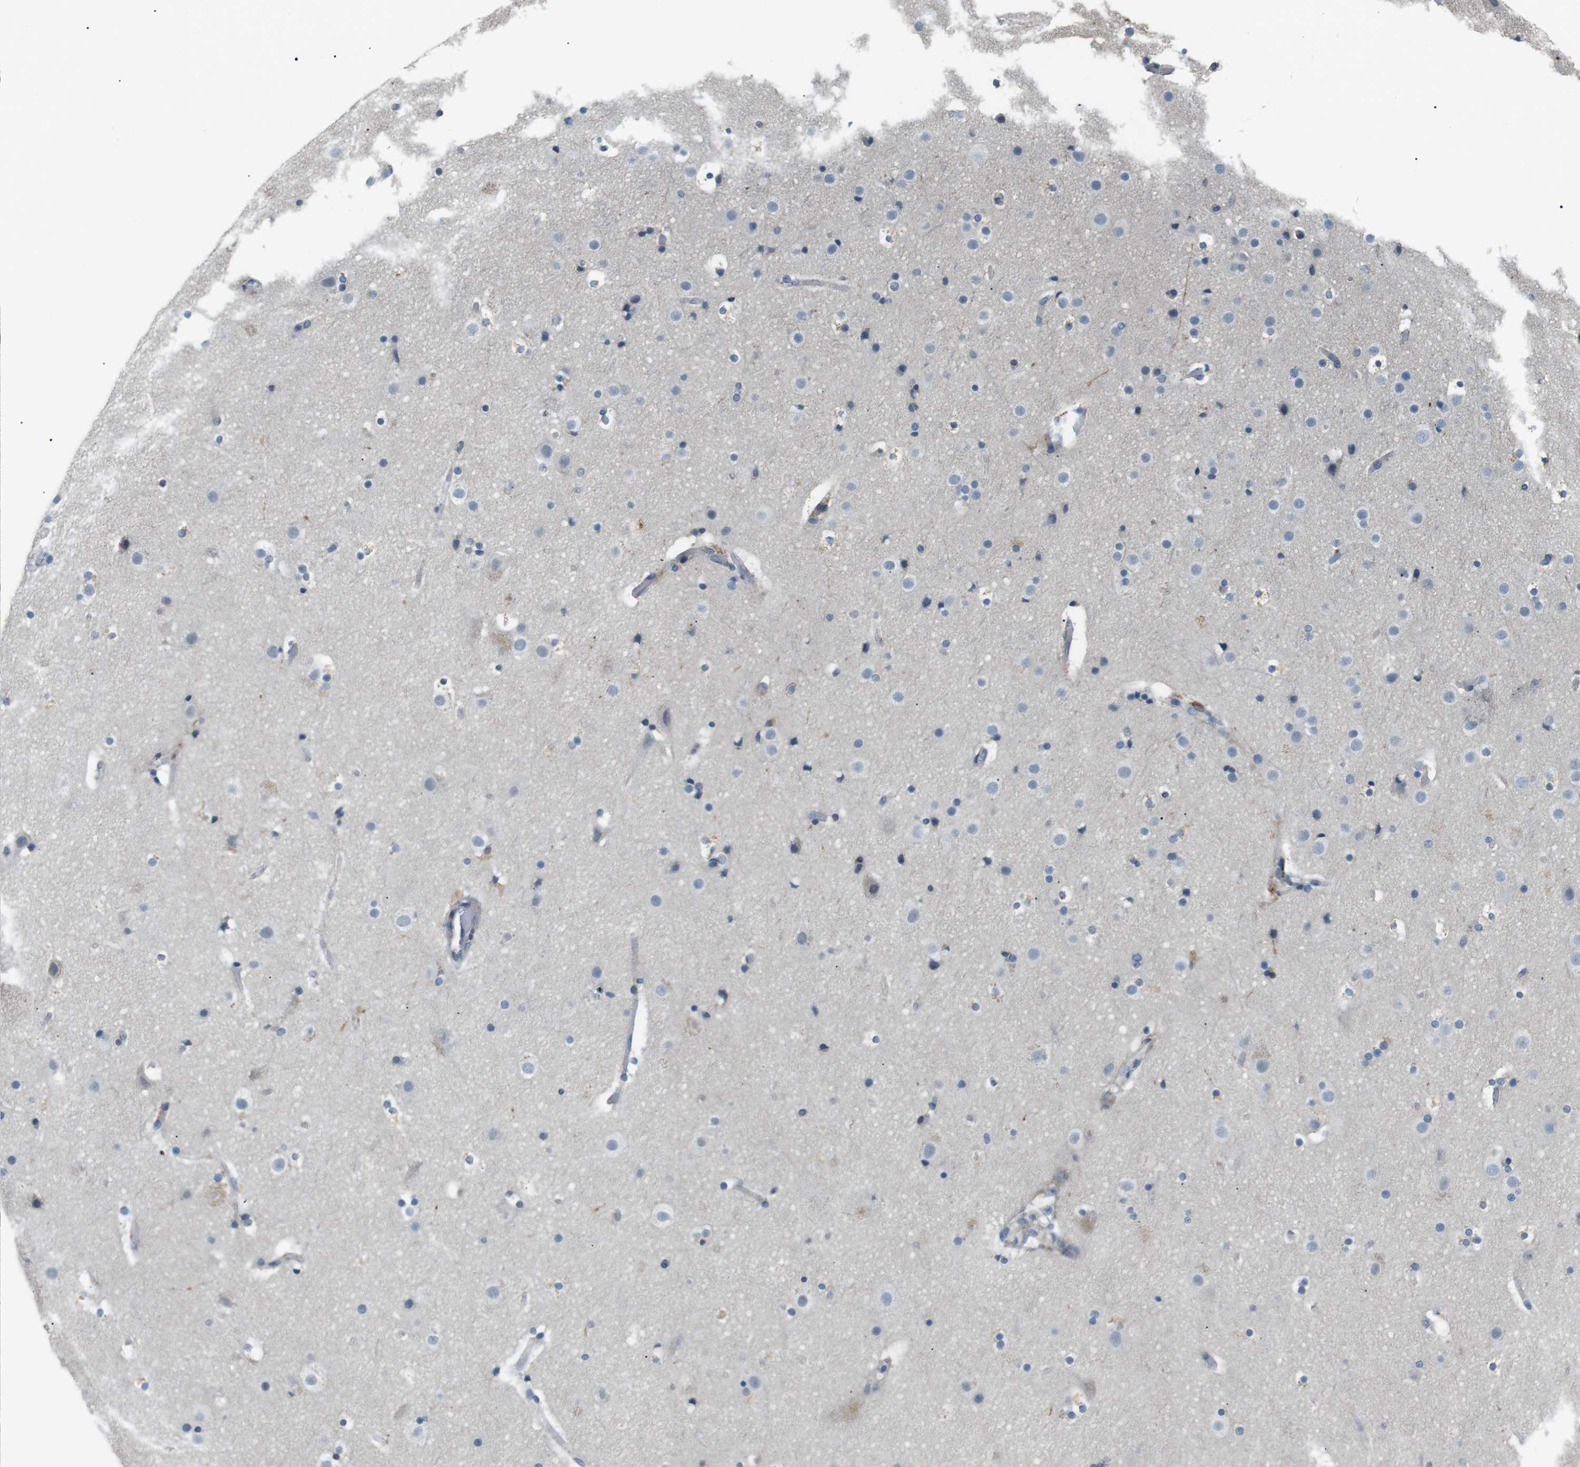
{"staining": {"intensity": "moderate", "quantity": "25%-75%", "location": "cytoplasmic/membranous"}, "tissue": "cerebral cortex", "cell_type": "Endothelial cells", "image_type": "normal", "snomed": [{"axis": "morphology", "description": "Normal tissue, NOS"}, {"axis": "topography", "description": "Cerebral cortex"}], "caption": "Immunohistochemical staining of normal cerebral cortex exhibits 25%-75% levels of moderate cytoplasmic/membranous protein expression in approximately 25%-75% of endothelial cells. Nuclei are stained in blue.", "gene": "MTARC2", "patient": {"sex": "male", "age": 57}}